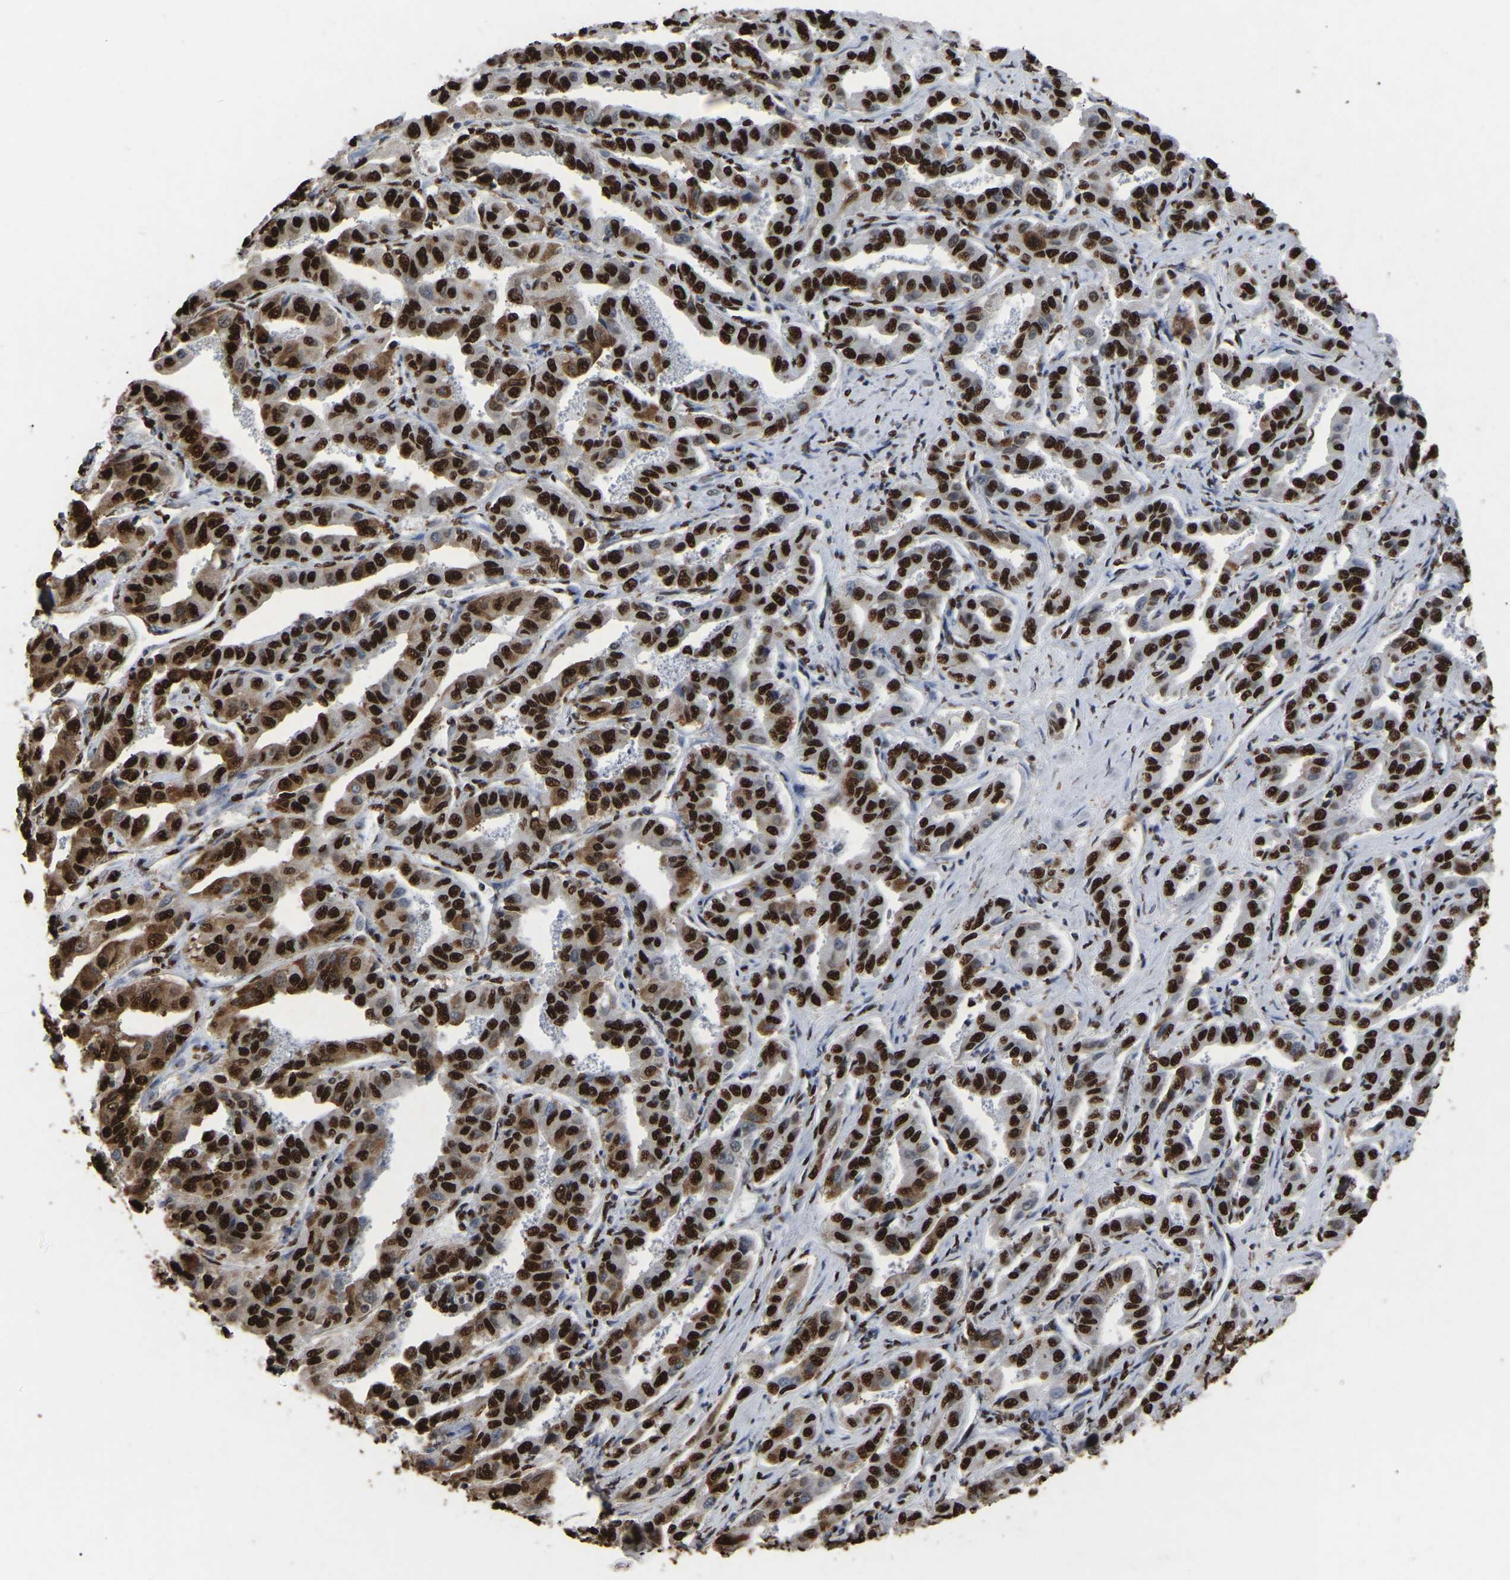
{"staining": {"intensity": "strong", "quantity": ">75%", "location": "nuclear"}, "tissue": "liver cancer", "cell_type": "Tumor cells", "image_type": "cancer", "snomed": [{"axis": "morphology", "description": "Cholangiocarcinoma"}, {"axis": "topography", "description": "Liver"}], "caption": "Immunohistochemistry (IHC) photomicrograph of cholangiocarcinoma (liver) stained for a protein (brown), which shows high levels of strong nuclear staining in about >75% of tumor cells.", "gene": "RBL2", "patient": {"sex": "male", "age": 59}}